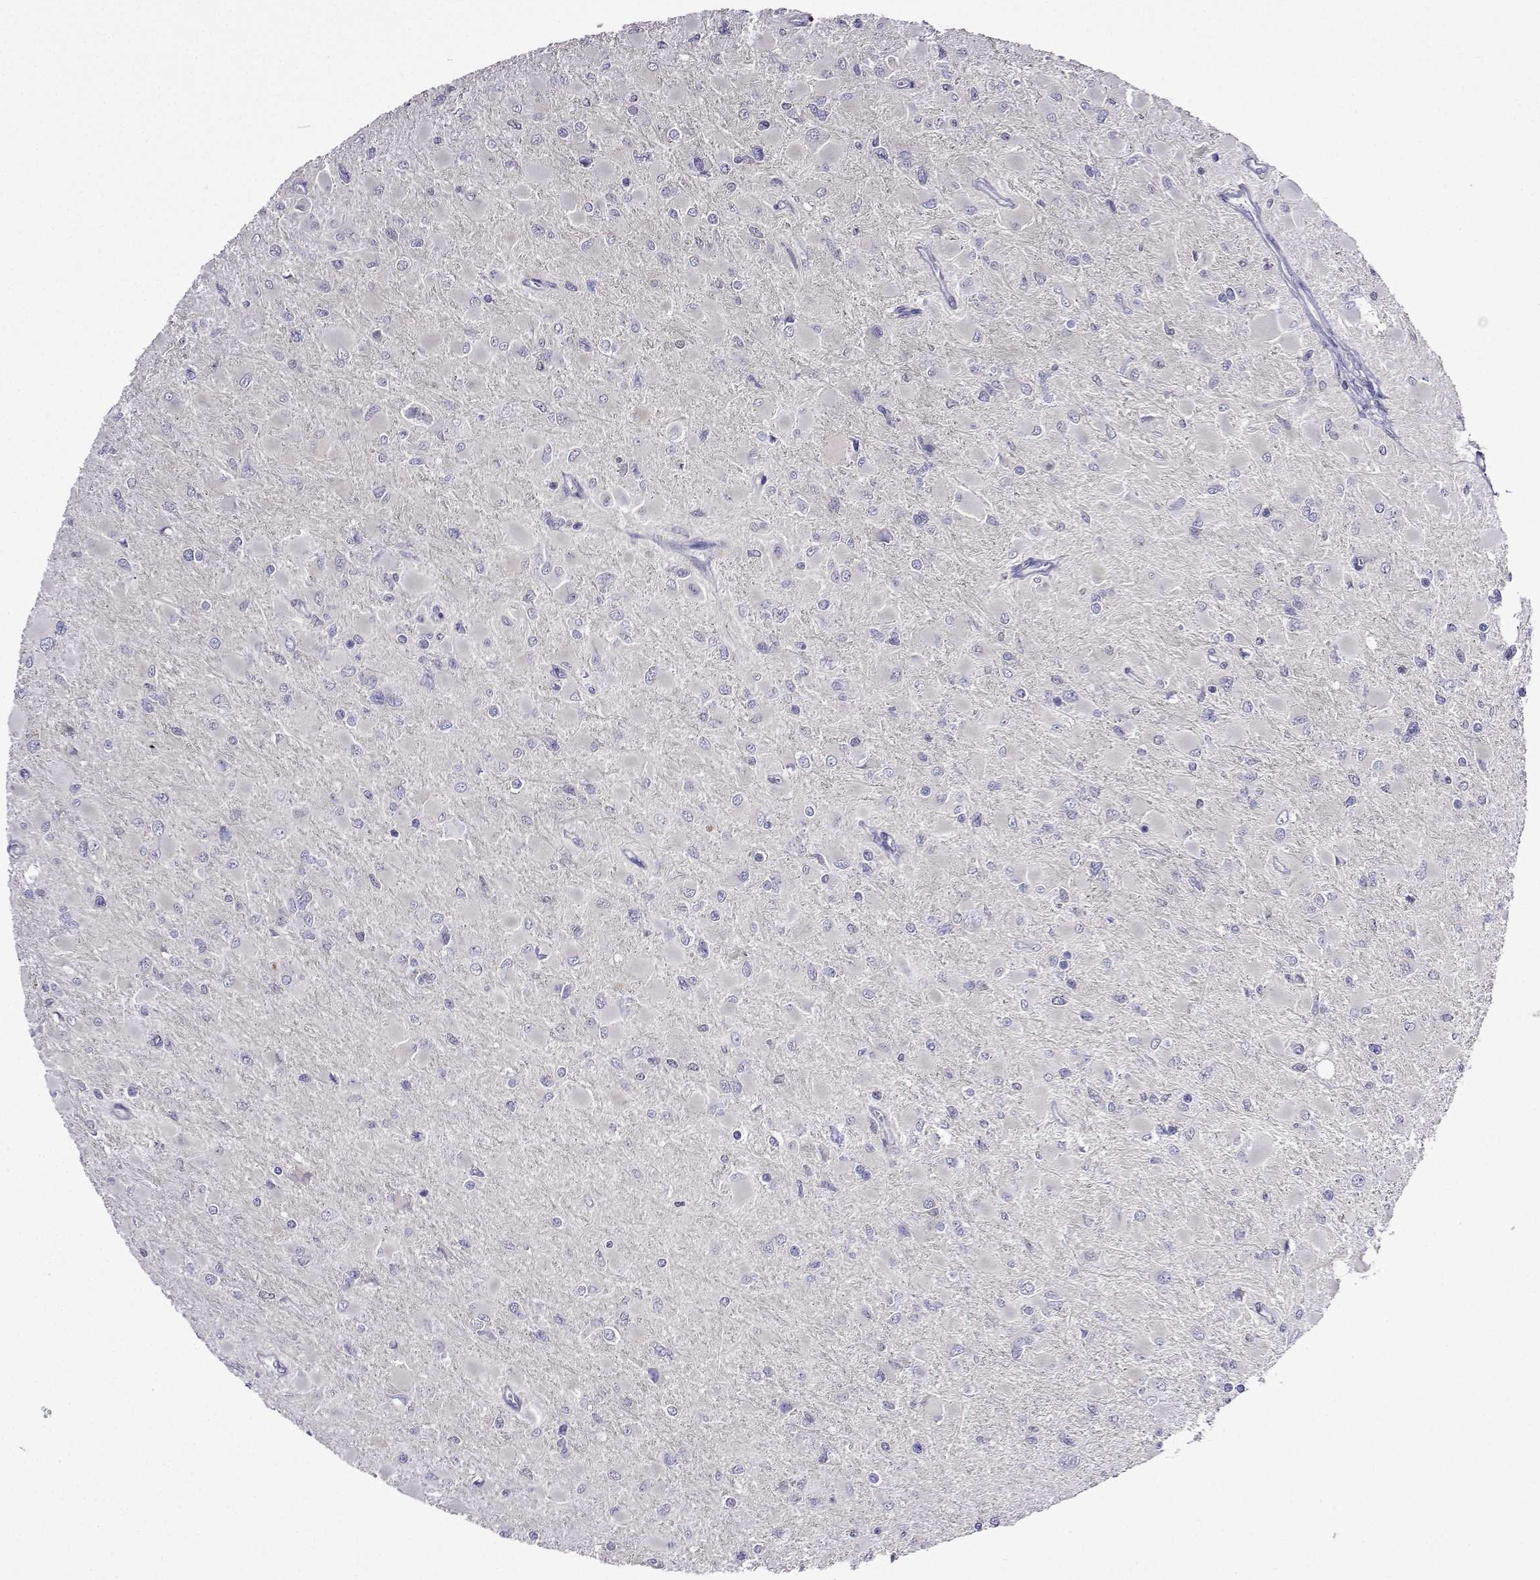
{"staining": {"intensity": "negative", "quantity": "none", "location": "none"}, "tissue": "glioma", "cell_type": "Tumor cells", "image_type": "cancer", "snomed": [{"axis": "morphology", "description": "Glioma, malignant, High grade"}, {"axis": "topography", "description": "Cerebral cortex"}], "caption": "An immunohistochemistry (IHC) image of glioma is shown. There is no staining in tumor cells of glioma.", "gene": "SULT2A1", "patient": {"sex": "female", "age": 36}}